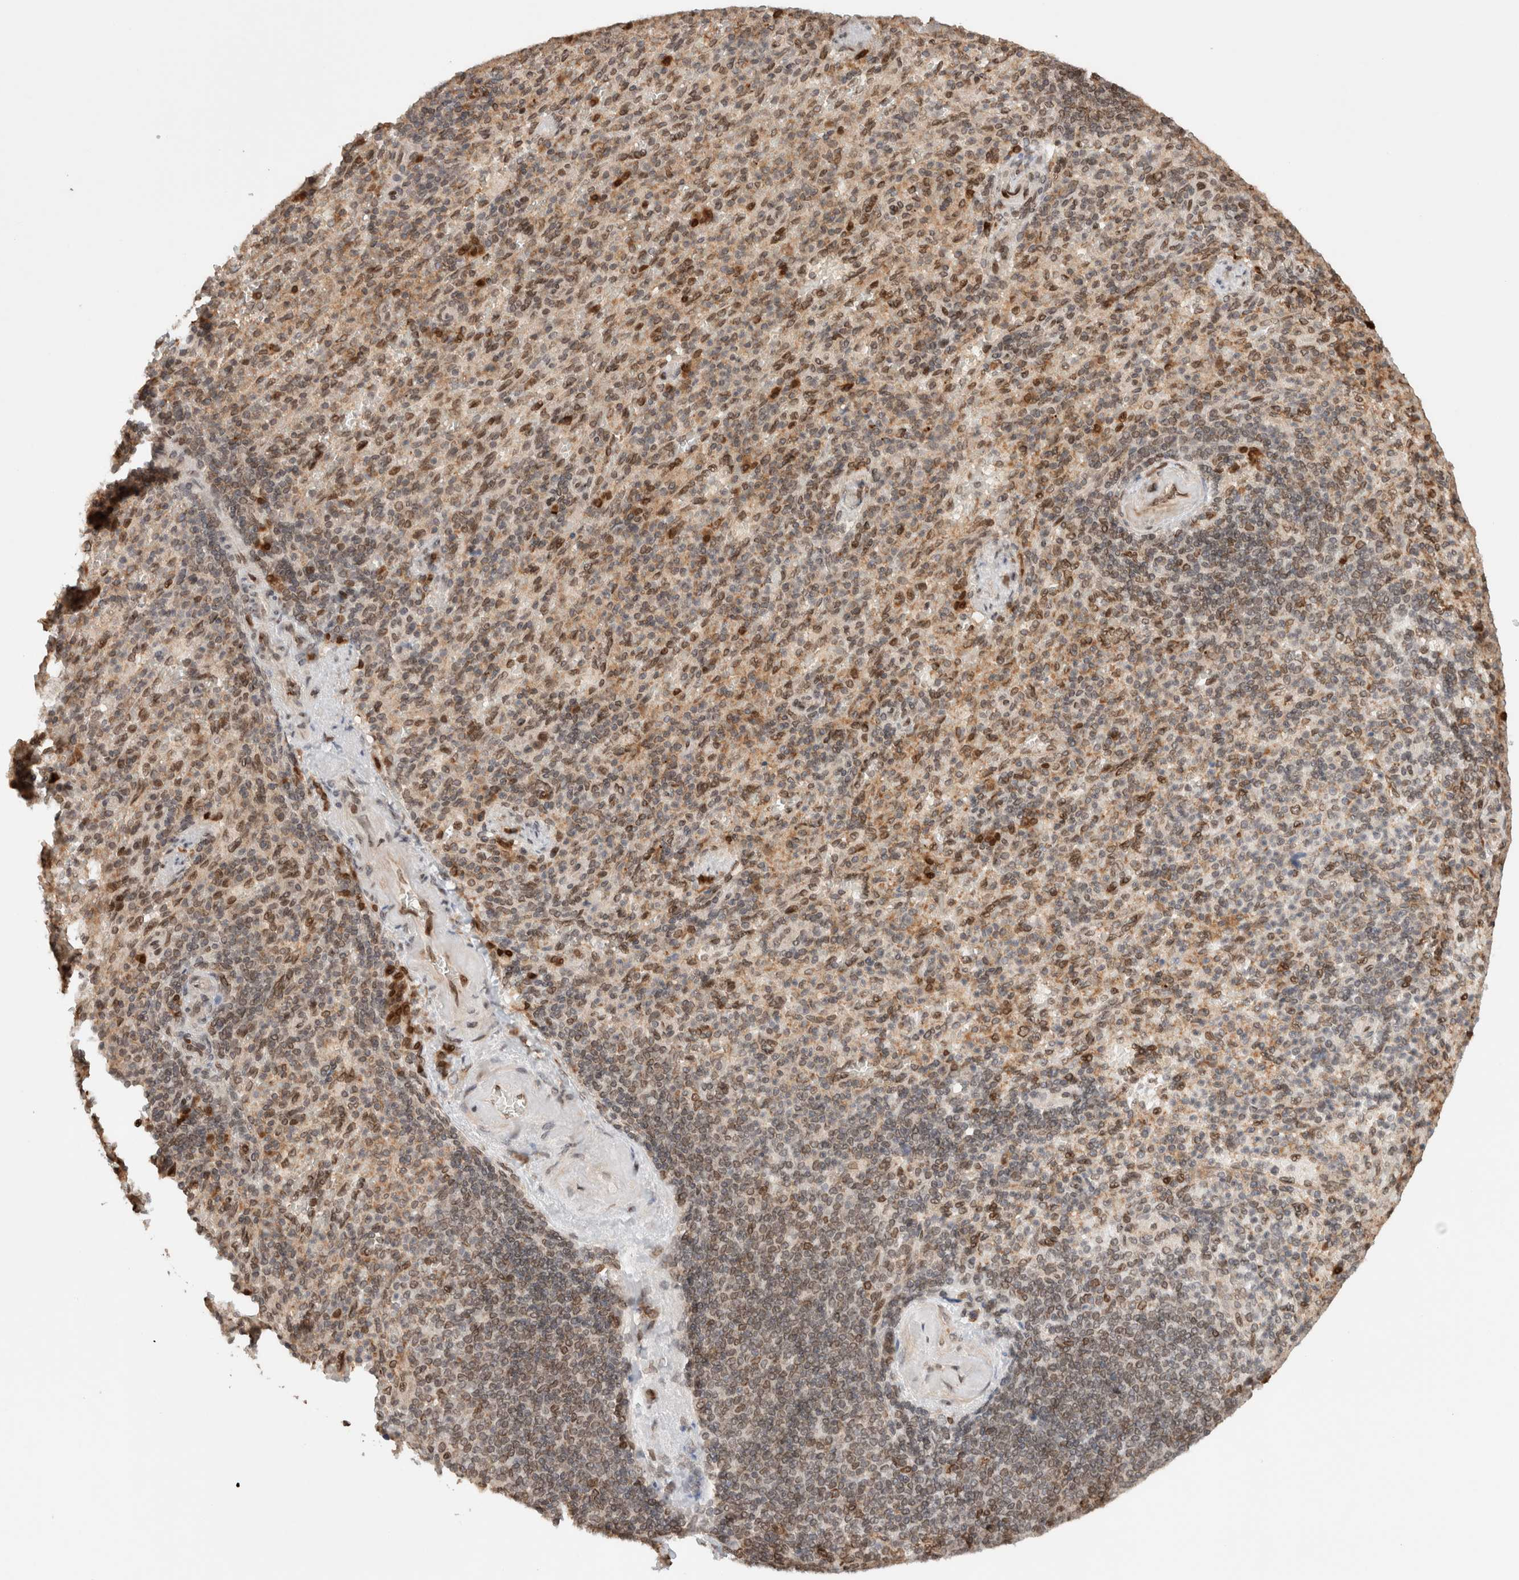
{"staining": {"intensity": "moderate", "quantity": "<25%", "location": "nuclear"}, "tissue": "spleen", "cell_type": "Cells in red pulp", "image_type": "normal", "snomed": [{"axis": "morphology", "description": "Normal tissue, NOS"}, {"axis": "topography", "description": "Spleen"}], "caption": "Protein staining reveals moderate nuclear positivity in approximately <25% of cells in red pulp in unremarkable spleen.", "gene": "TPR", "patient": {"sex": "female", "age": 74}}